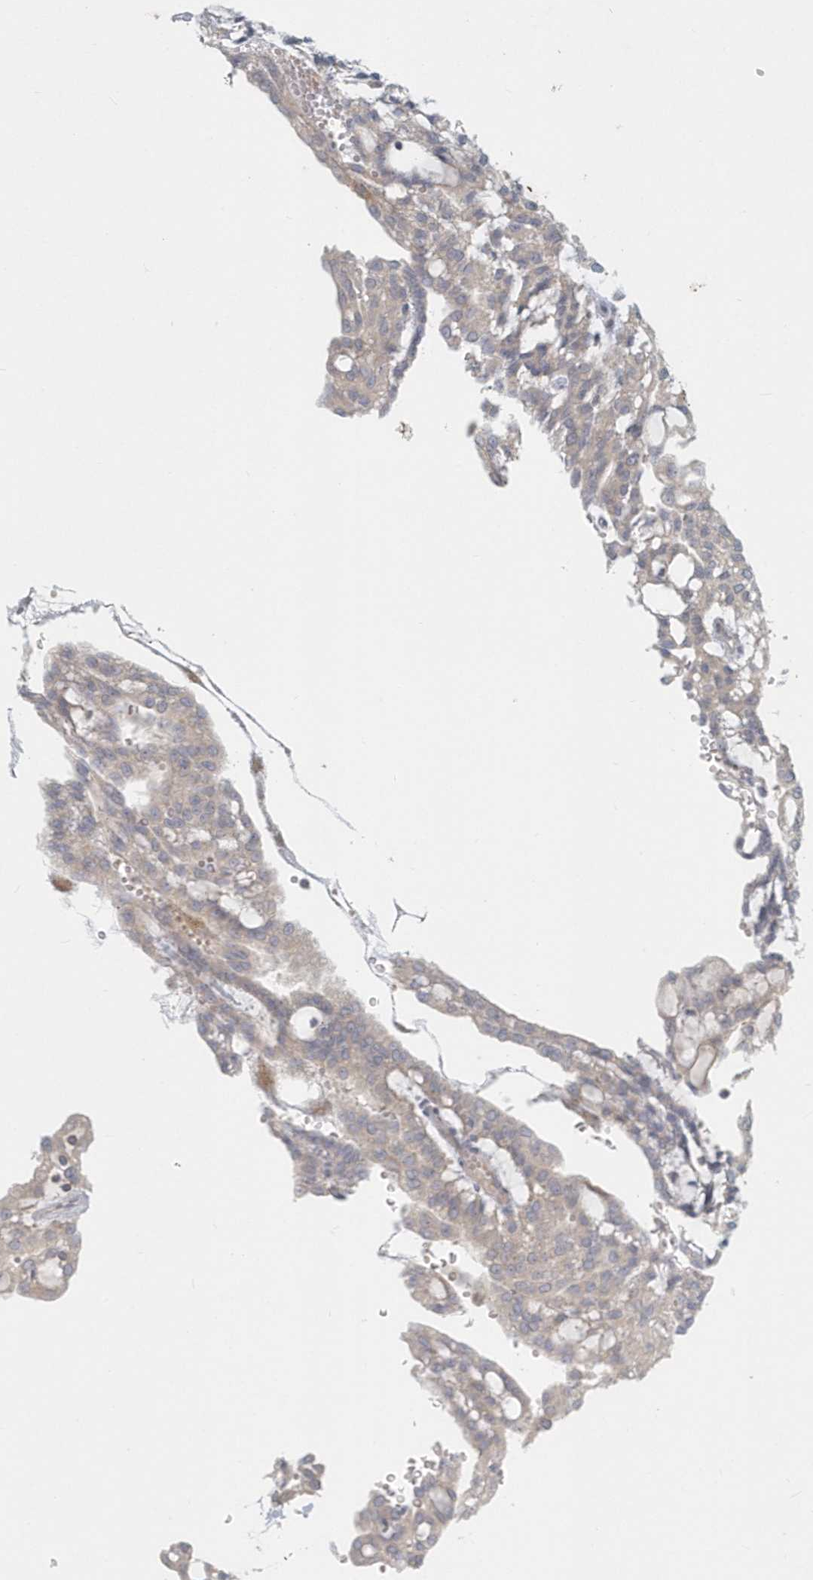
{"staining": {"intensity": "weak", "quantity": "<25%", "location": "cytoplasmic/membranous"}, "tissue": "renal cancer", "cell_type": "Tumor cells", "image_type": "cancer", "snomed": [{"axis": "morphology", "description": "Adenocarcinoma, NOS"}, {"axis": "topography", "description": "Kidney"}], "caption": "This image is of renal adenocarcinoma stained with immunohistochemistry (IHC) to label a protein in brown with the nuclei are counter-stained blue. There is no staining in tumor cells.", "gene": "NAPB", "patient": {"sex": "male", "age": 63}}